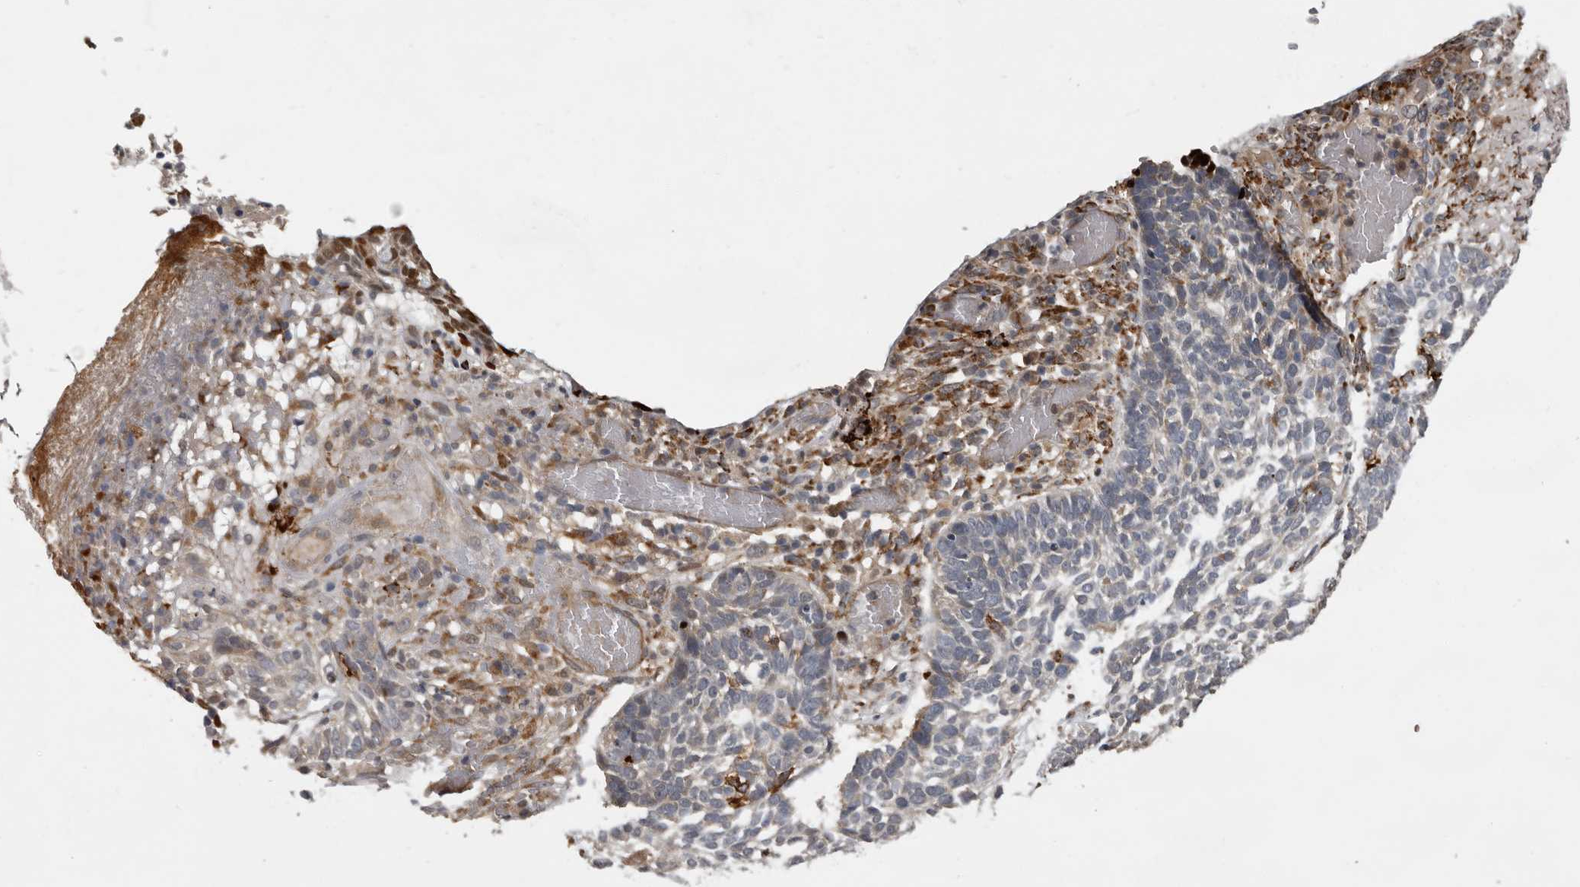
{"staining": {"intensity": "moderate", "quantity": "<25%", "location": "cytoplasmic/membranous"}, "tissue": "skin cancer", "cell_type": "Tumor cells", "image_type": "cancer", "snomed": [{"axis": "morphology", "description": "Basal cell carcinoma"}, {"axis": "topography", "description": "Skin"}], "caption": "Basal cell carcinoma (skin) stained for a protein (brown) reveals moderate cytoplasmic/membranous positive positivity in about <25% of tumor cells.", "gene": "MTF1", "patient": {"sex": "male", "age": 85}}